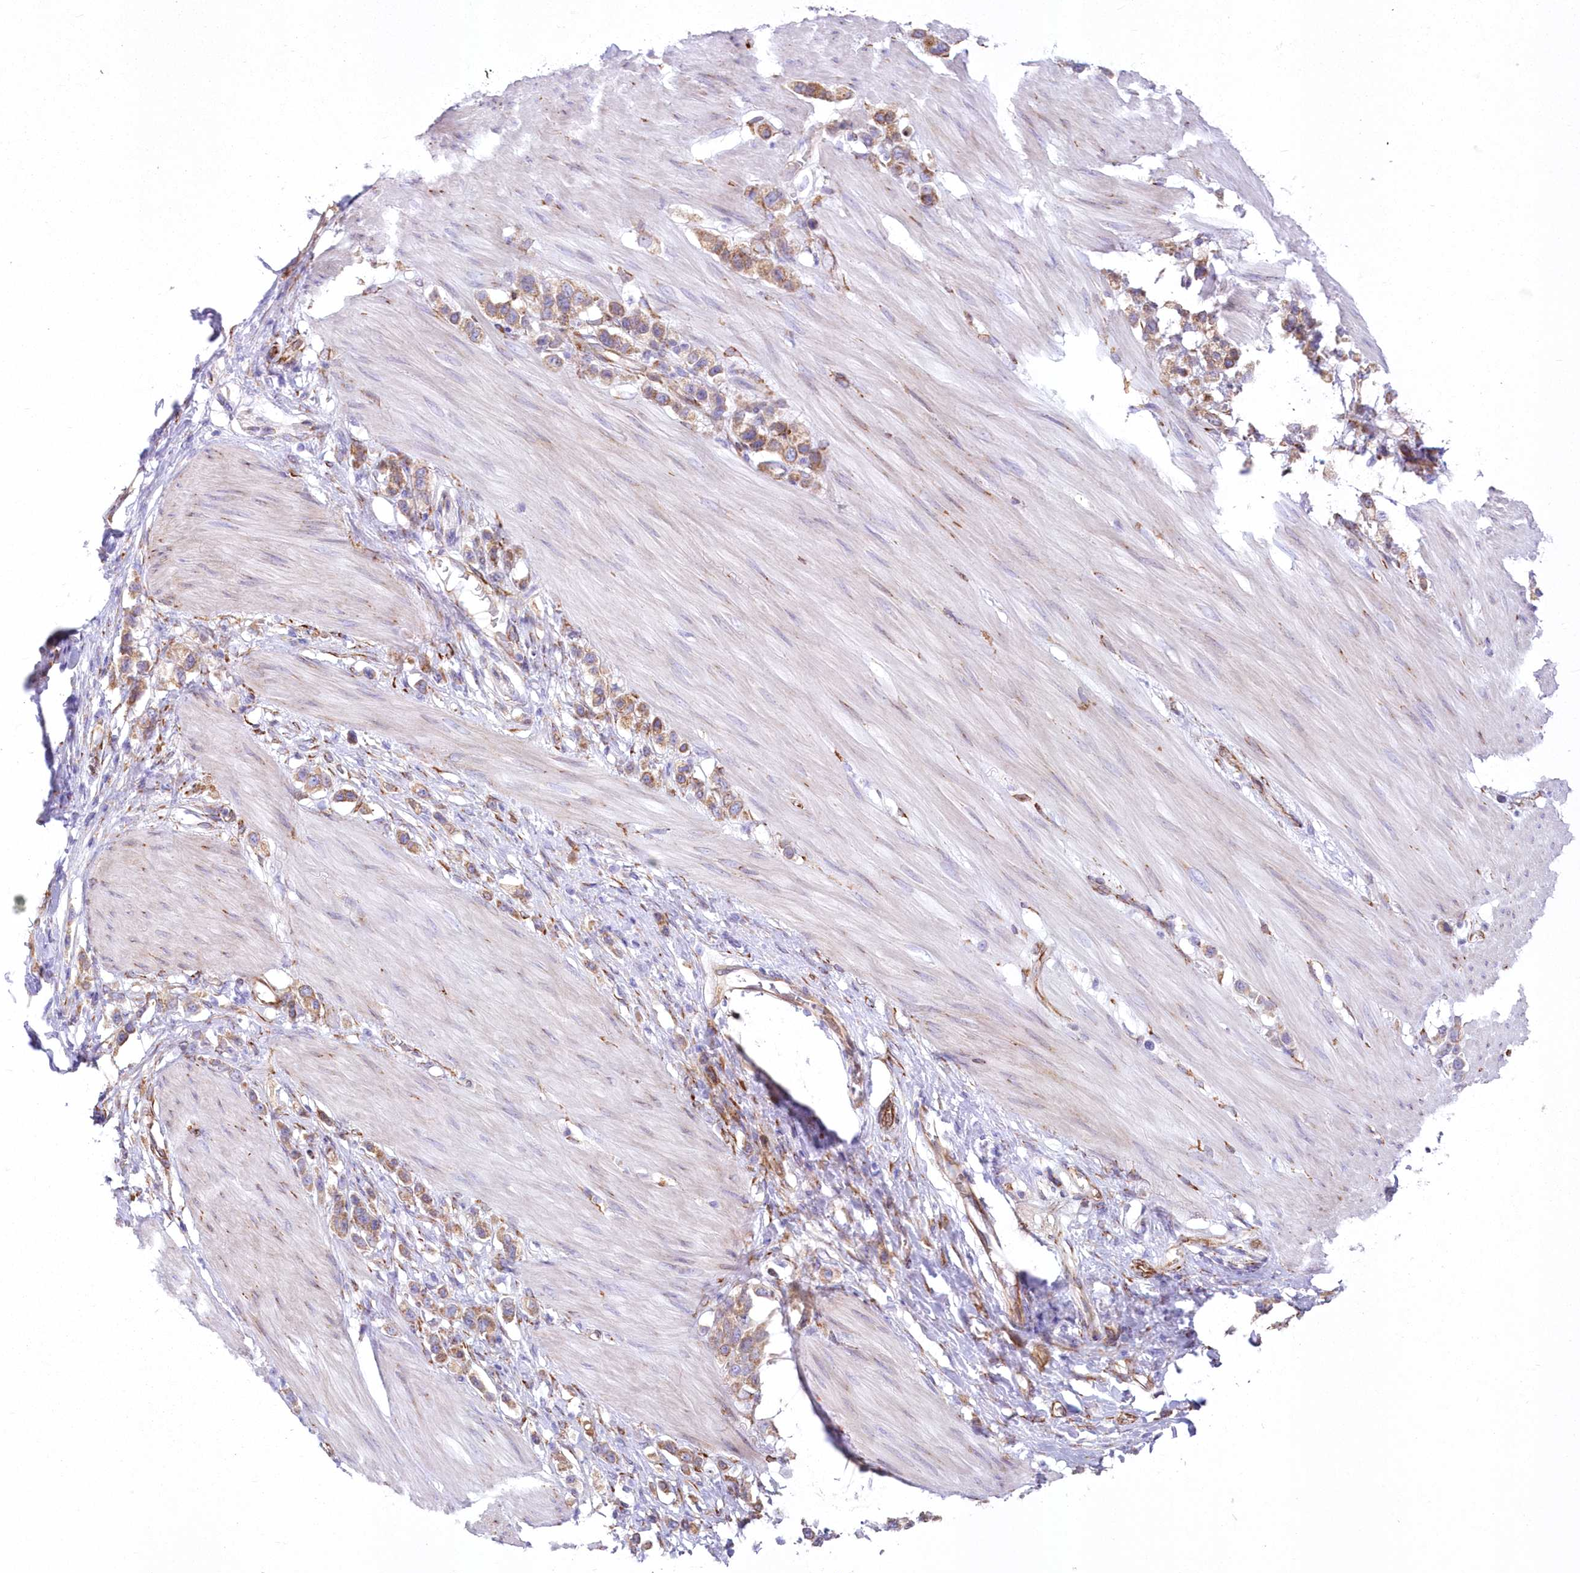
{"staining": {"intensity": "moderate", "quantity": ">75%", "location": "cytoplasmic/membranous"}, "tissue": "stomach cancer", "cell_type": "Tumor cells", "image_type": "cancer", "snomed": [{"axis": "morphology", "description": "Adenocarcinoma, NOS"}, {"axis": "topography", "description": "Stomach"}], "caption": "IHC of human stomach adenocarcinoma reveals medium levels of moderate cytoplasmic/membranous staining in approximately >75% of tumor cells.", "gene": "YTHDC2", "patient": {"sex": "female", "age": 65}}